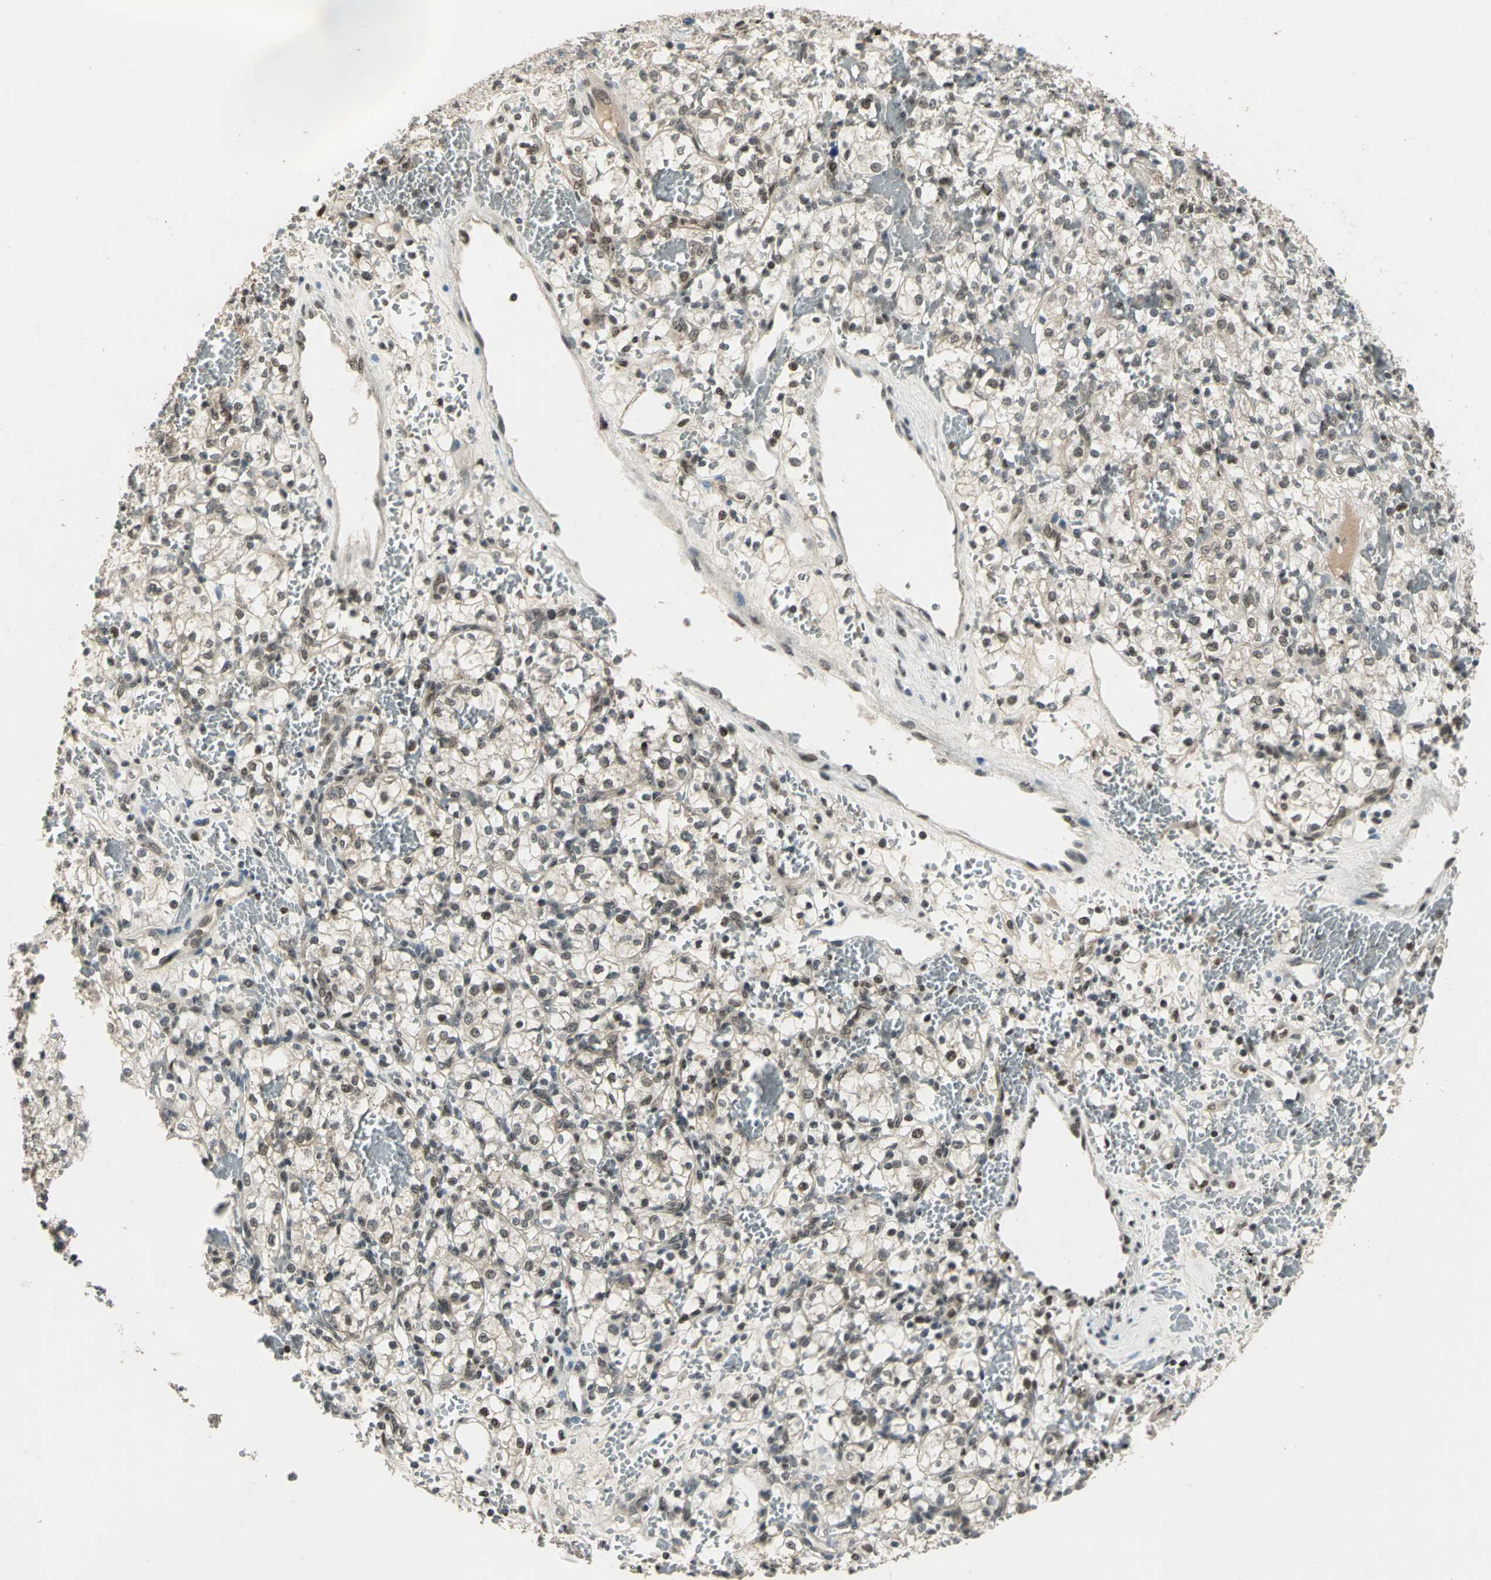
{"staining": {"intensity": "moderate", "quantity": "<25%", "location": "nuclear"}, "tissue": "renal cancer", "cell_type": "Tumor cells", "image_type": "cancer", "snomed": [{"axis": "morphology", "description": "Adenocarcinoma, NOS"}, {"axis": "topography", "description": "Kidney"}], "caption": "Renal cancer (adenocarcinoma) stained with a brown dye demonstrates moderate nuclear positive staining in approximately <25% of tumor cells.", "gene": "RAD17", "patient": {"sex": "female", "age": 60}}